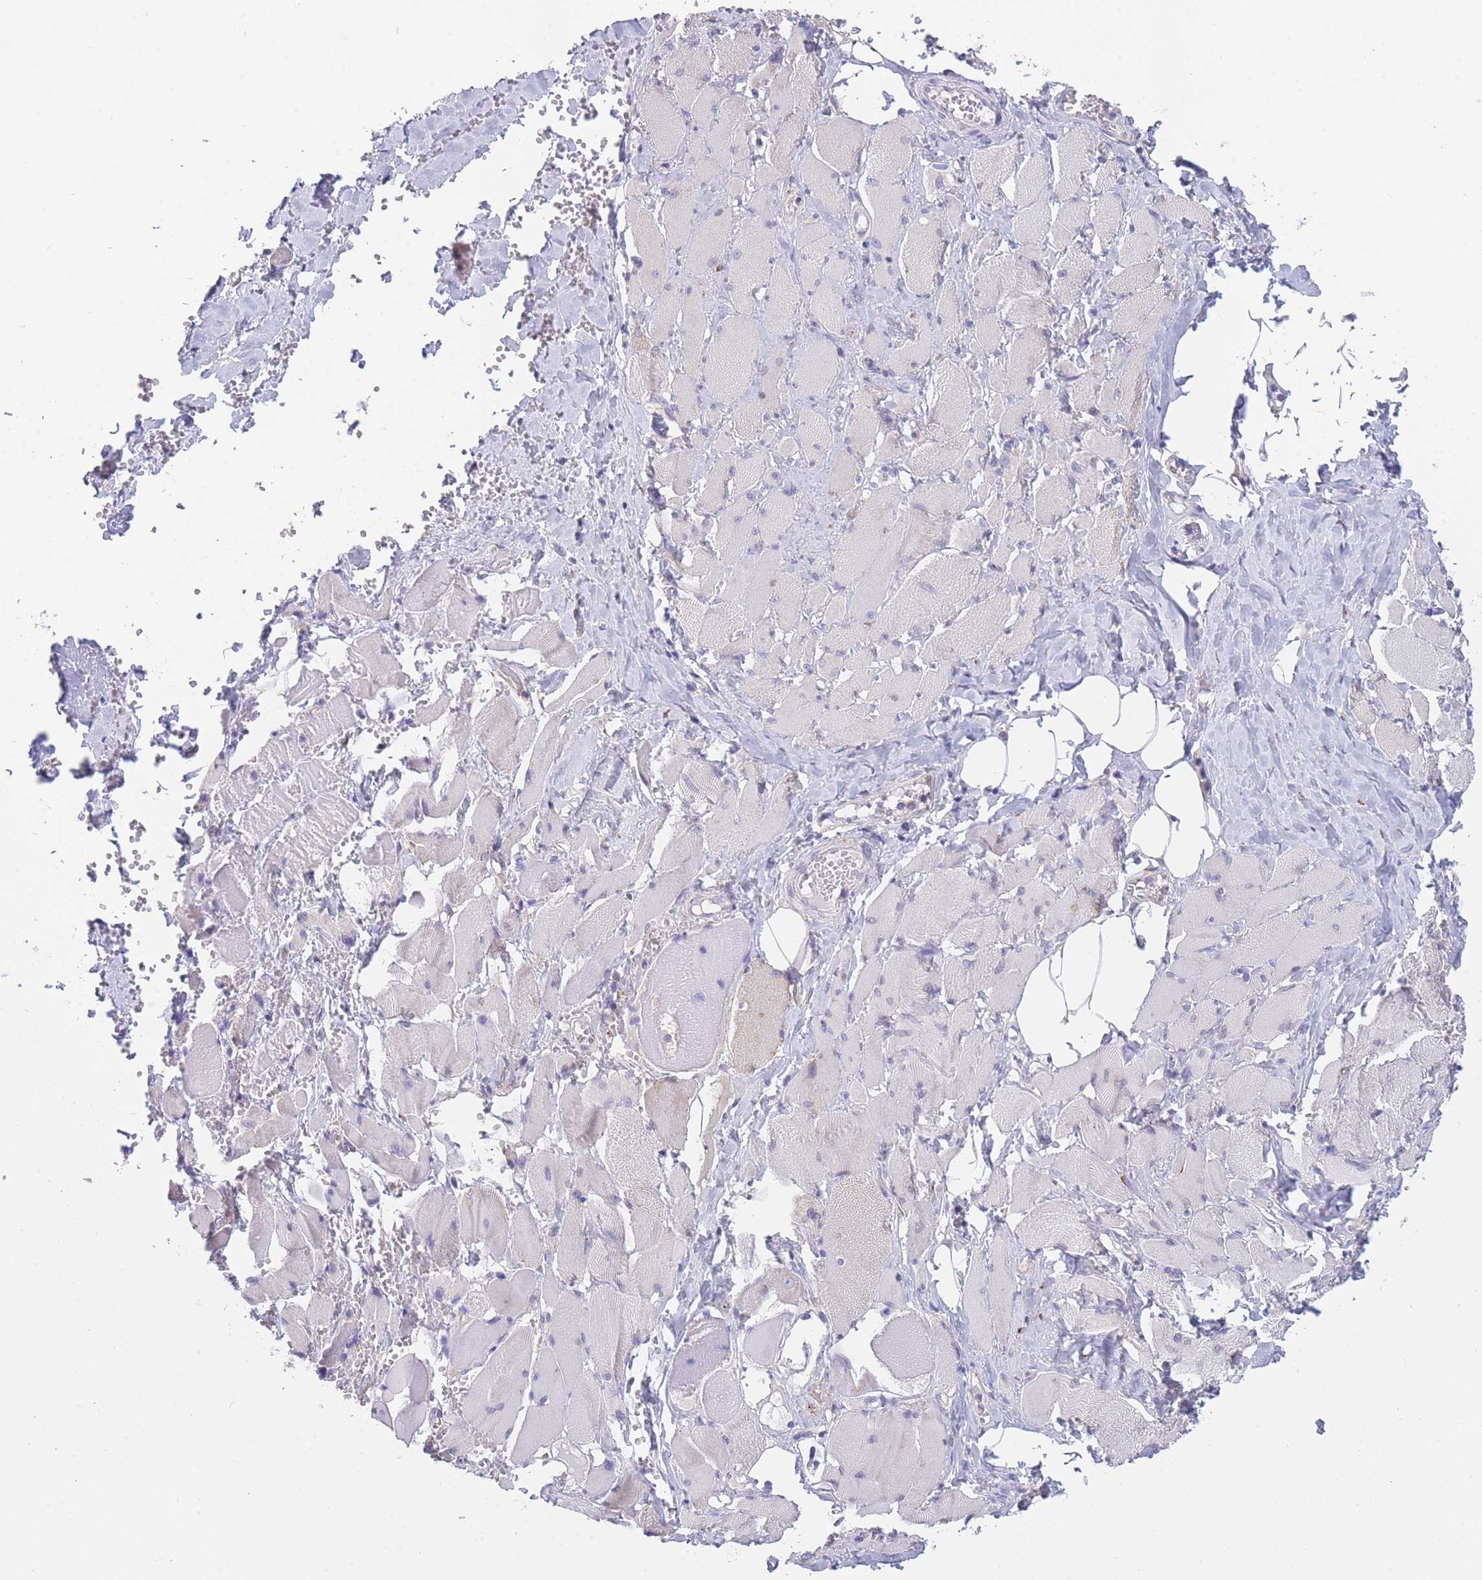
{"staining": {"intensity": "negative", "quantity": "none", "location": "none"}, "tissue": "skeletal muscle", "cell_type": "Myocytes", "image_type": "normal", "snomed": [{"axis": "morphology", "description": "Normal tissue, NOS"}, {"axis": "morphology", "description": "Basal cell carcinoma"}, {"axis": "topography", "description": "Skeletal muscle"}], "caption": "IHC image of unremarkable skeletal muscle: human skeletal muscle stained with DAB demonstrates no significant protein expression in myocytes. Nuclei are stained in blue.", "gene": "COPG1", "patient": {"sex": "female", "age": 64}}